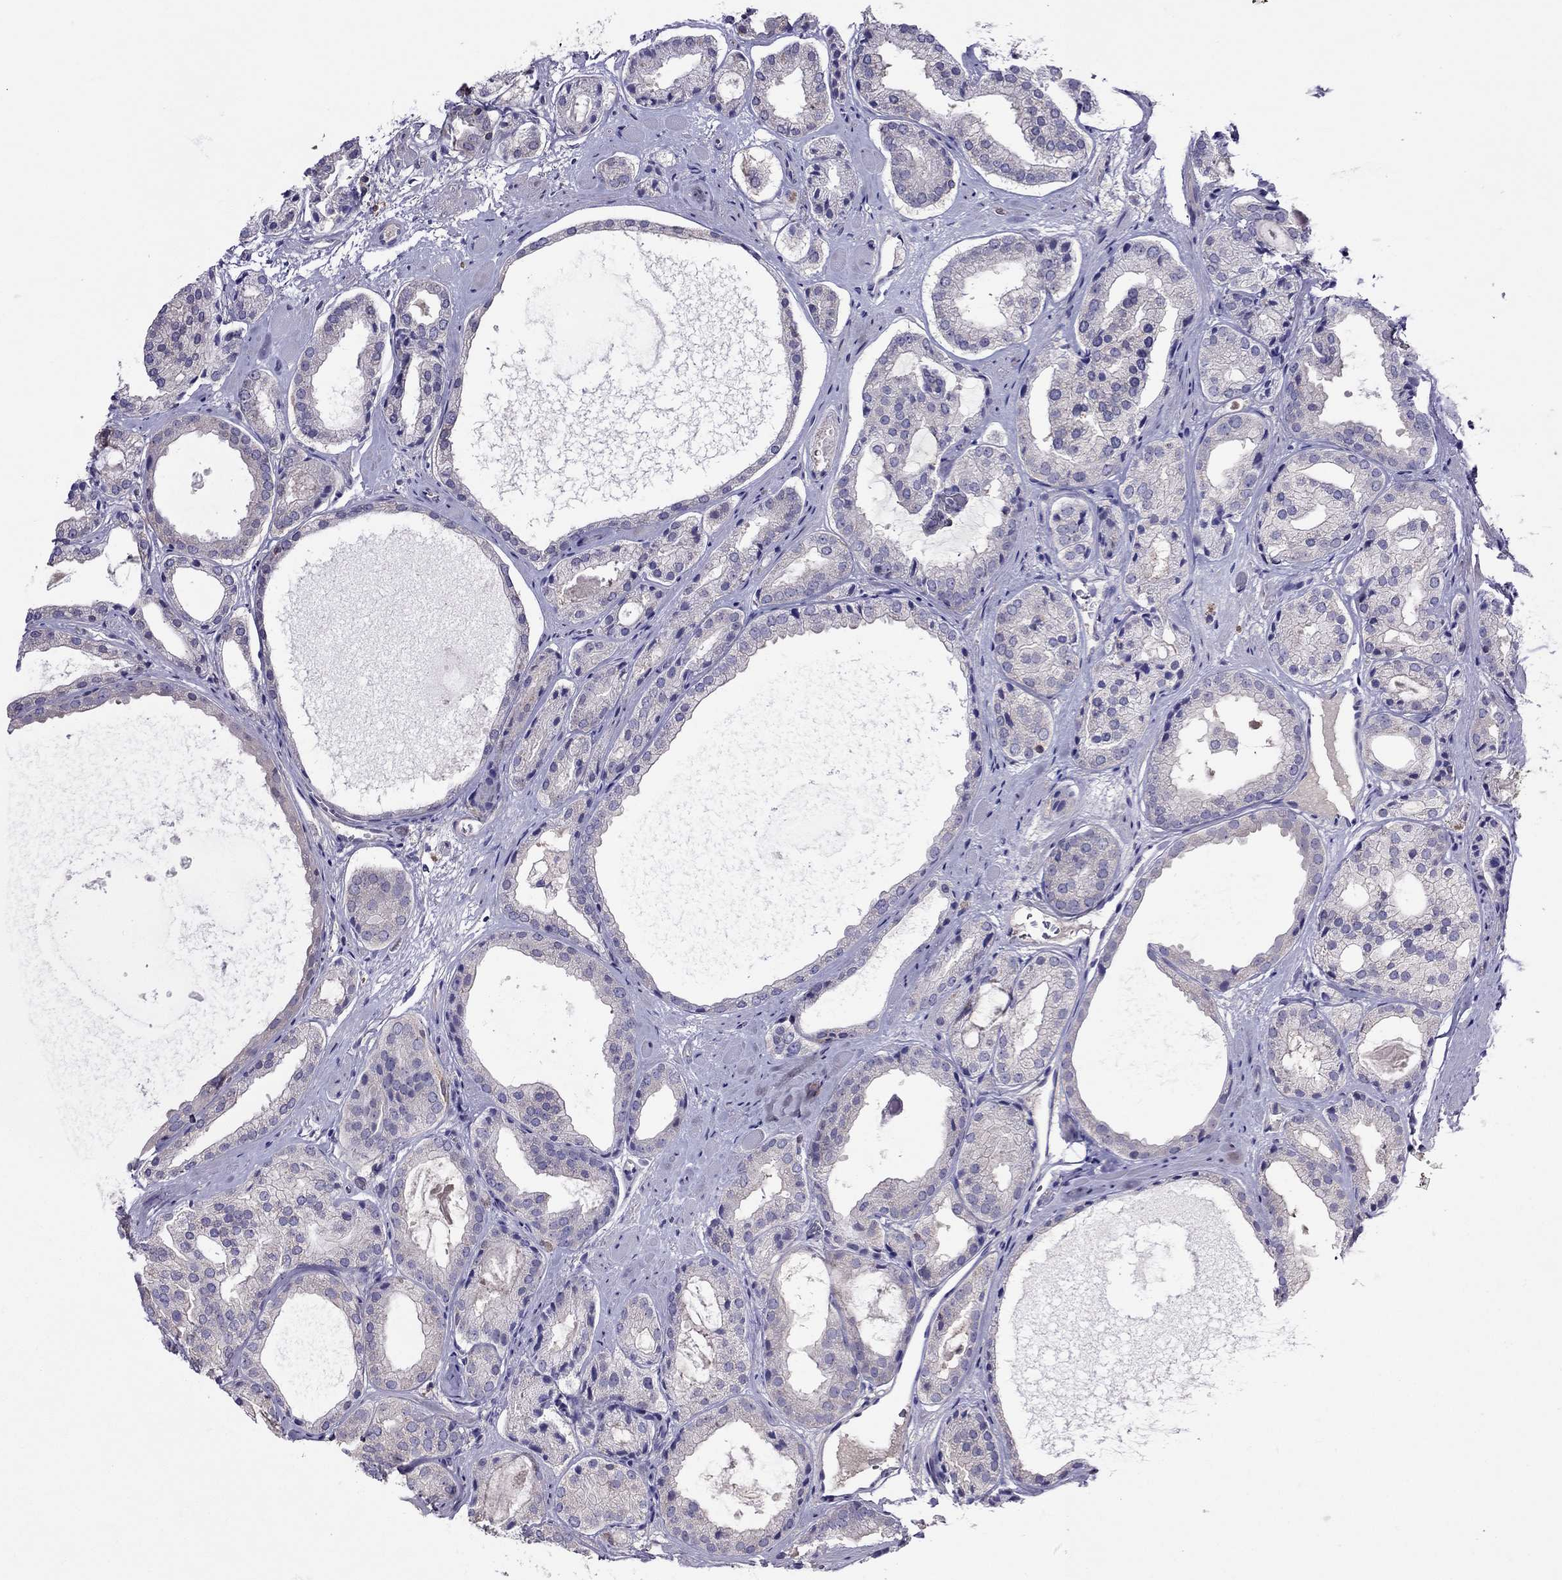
{"staining": {"intensity": "negative", "quantity": "none", "location": "none"}, "tissue": "prostate cancer", "cell_type": "Tumor cells", "image_type": "cancer", "snomed": [{"axis": "morphology", "description": "Adenocarcinoma, Low grade"}, {"axis": "topography", "description": "Prostate"}], "caption": "Tumor cells show no significant expression in prostate cancer. (Immunohistochemistry, brightfield microscopy, high magnification).", "gene": "TEX22", "patient": {"sex": "male", "age": 69}}